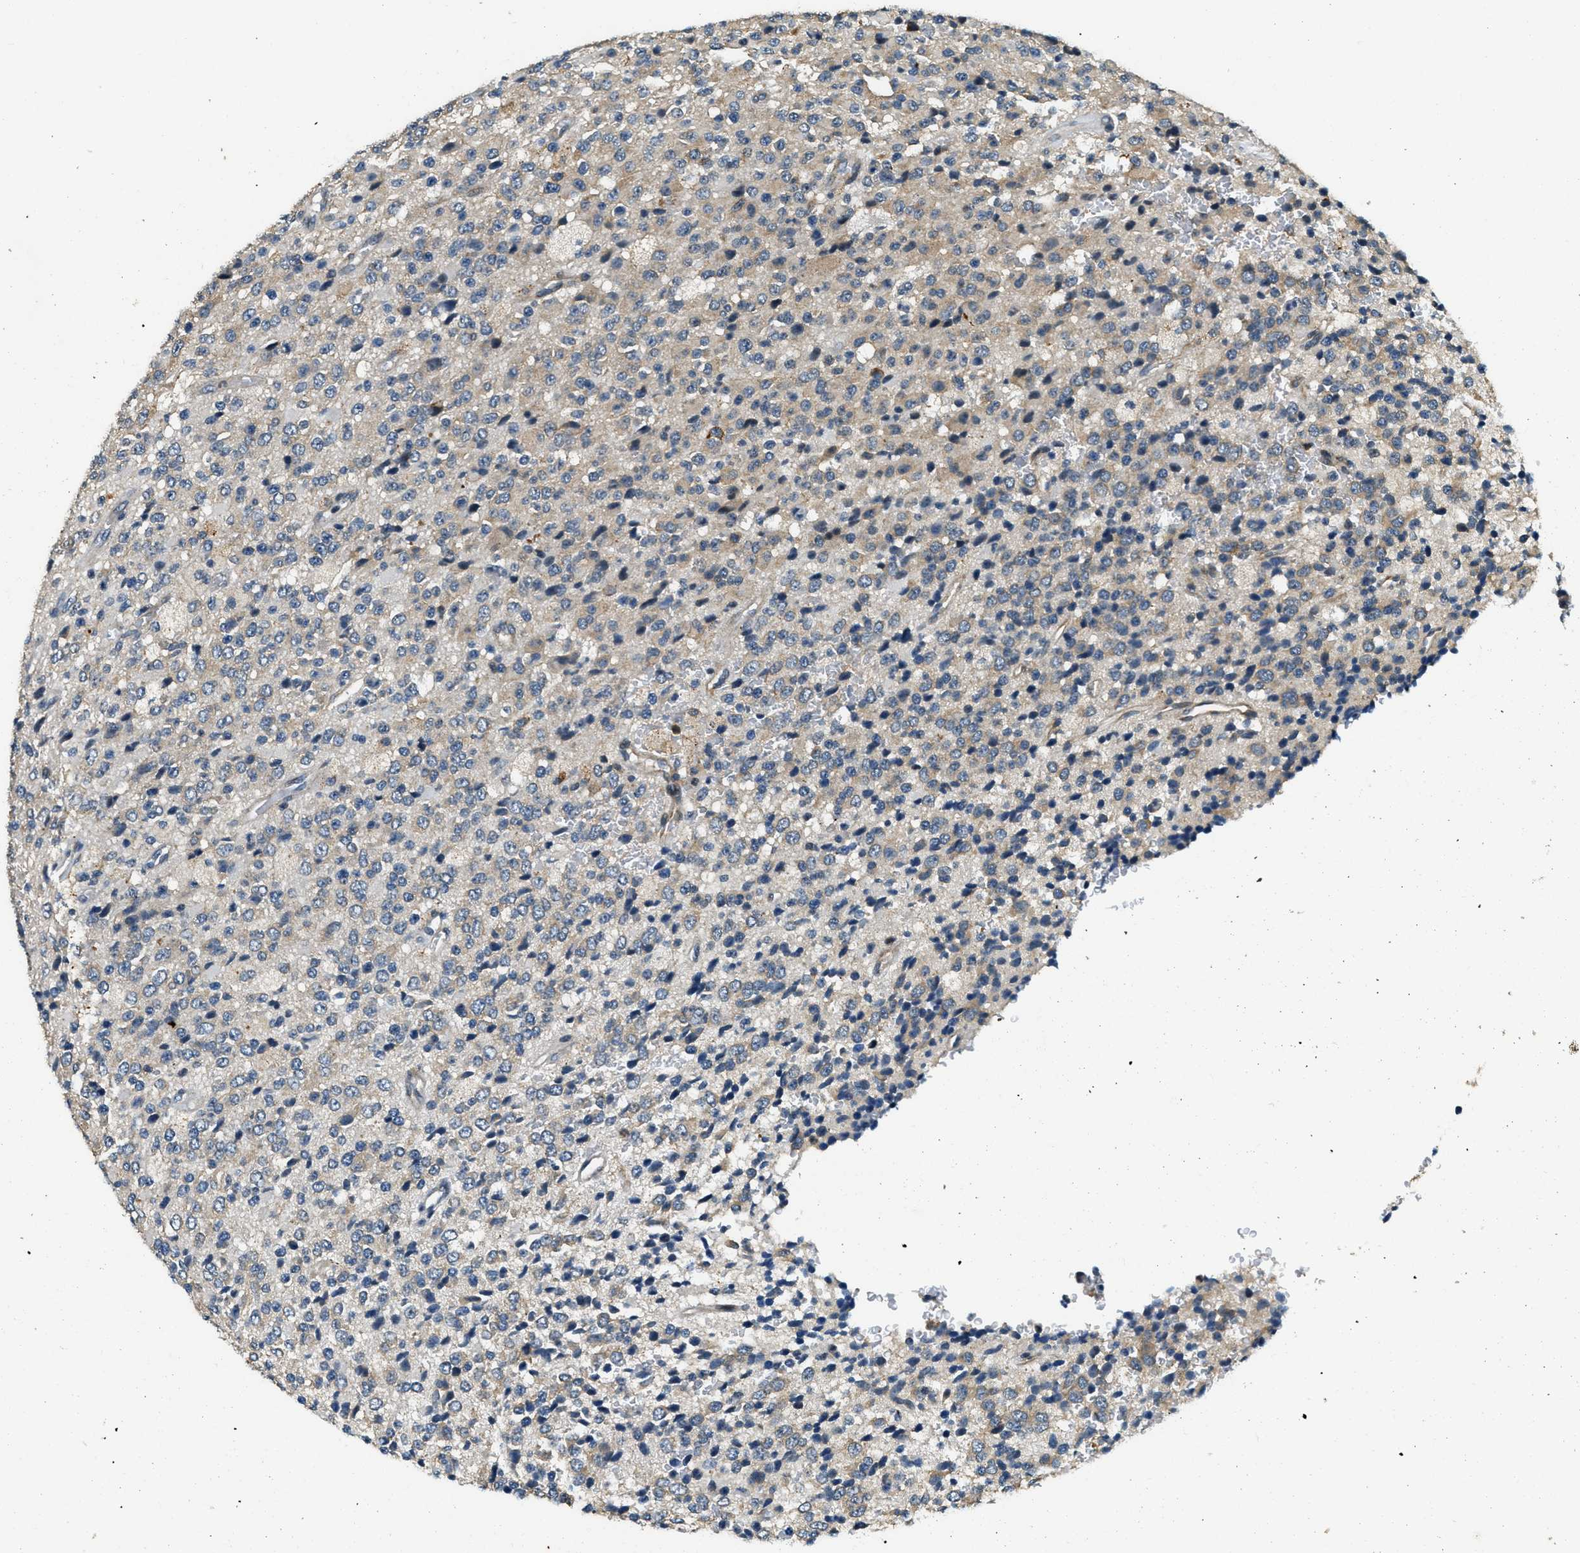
{"staining": {"intensity": "weak", "quantity": "<25%", "location": "cytoplasmic/membranous"}, "tissue": "glioma", "cell_type": "Tumor cells", "image_type": "cancer", "snomed": [{"axis": "morphology", "description": "Glioma, malignant, High grade"}, {"axis": "topography", "description": "pancreas cauda"}], "caption": "Tumor cells are negative for brown protein staining in glioma. (DAB (3,3'-diaminobenzidine) immunohistochemistry (IHC) visualized using brightfield microscopy, high magnification).", "gene": "HERC2", "patient": {"sex": "male", "age": 60}}